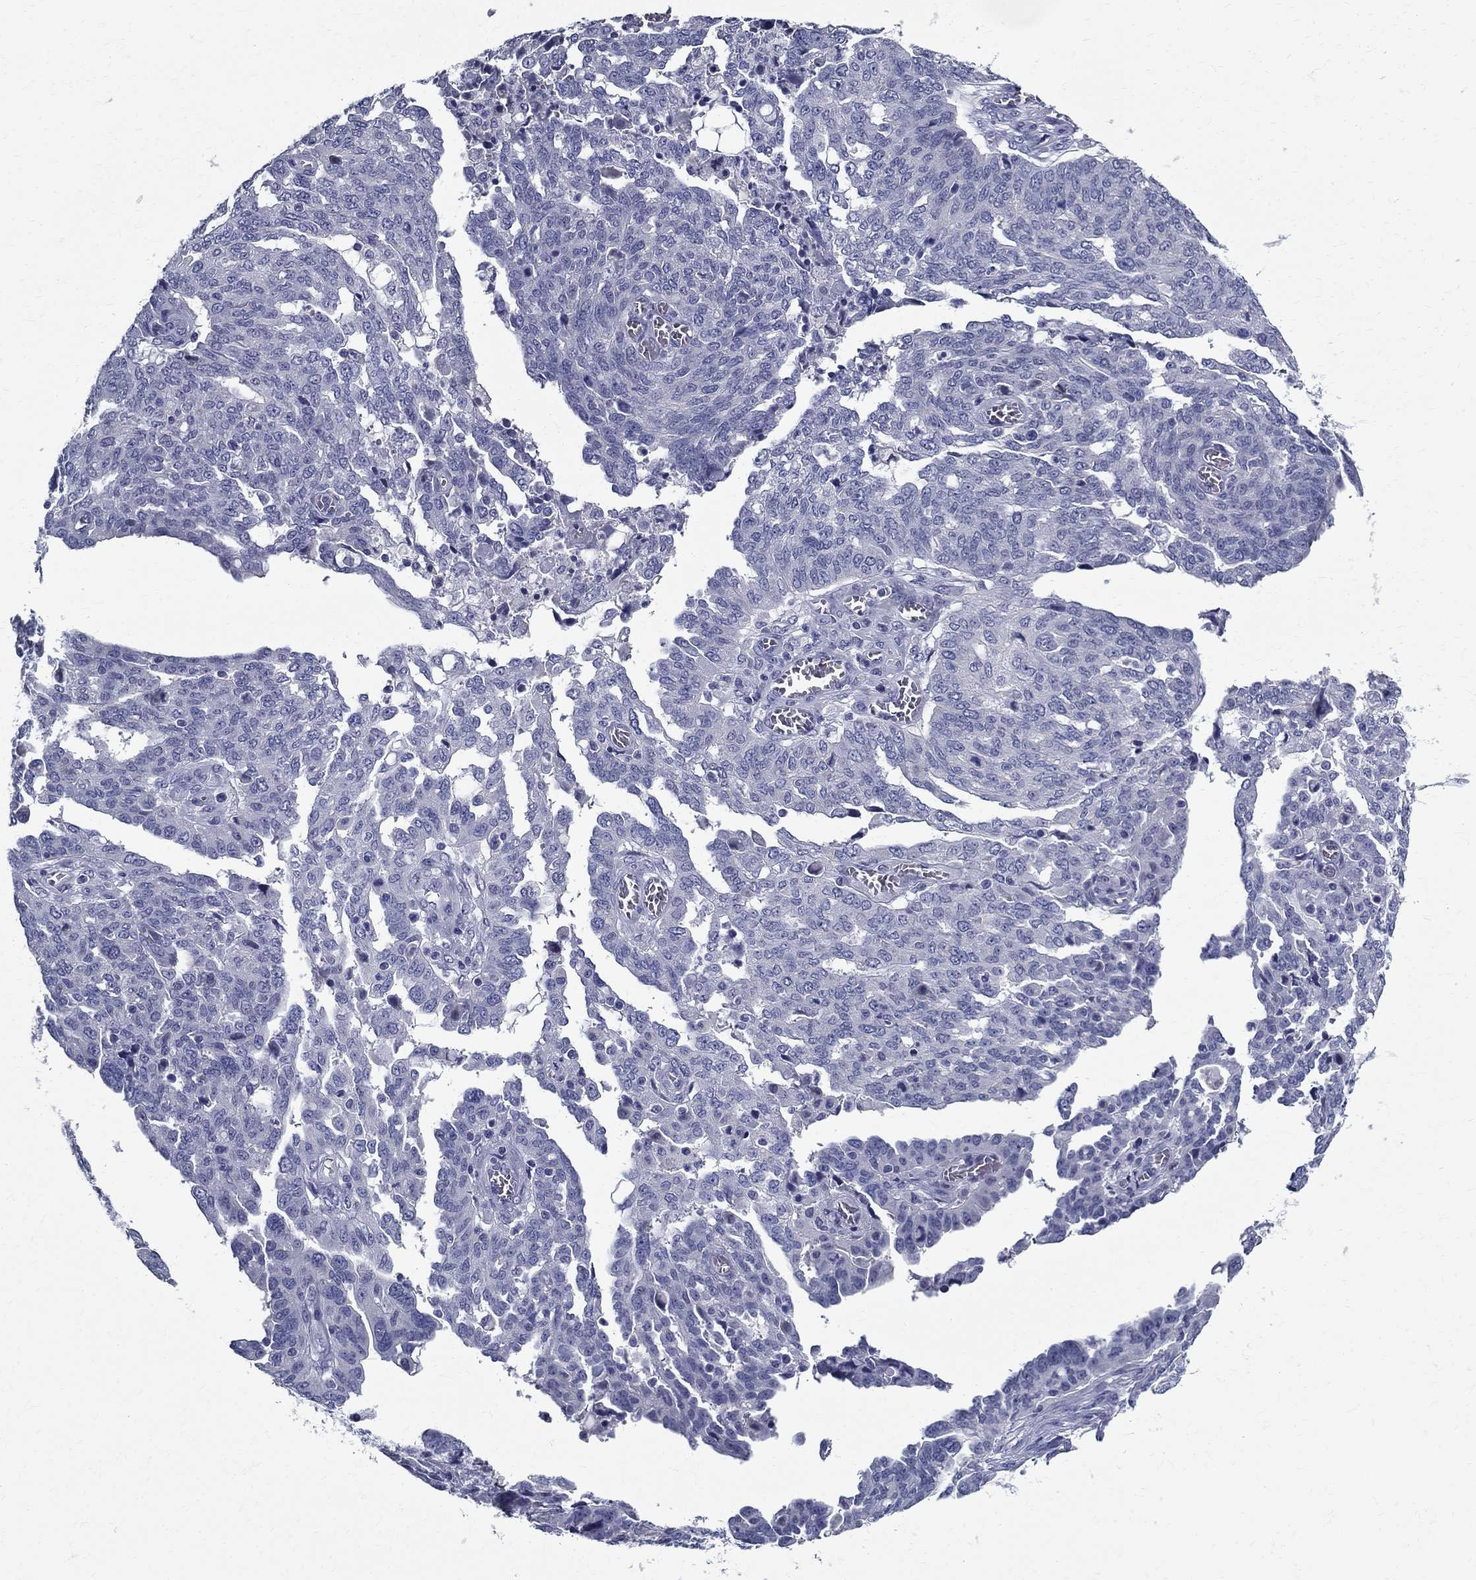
{"staining": {"intensity": "negative", "quantity": "none", "location": "none"}, "tissue": "ovarian cancer", "cell_type": "Tumor cells", "image_type": "cancer", "snomed": [{"axis": "morphology", "description": "Cystadenocarcinoma, serous, NOS"}, {"axis": "topography", "description": "Ovary"}], "caption": "Tumor cells show no significant staining in ovarian cancer. Nuclei are stained in blue.", "gene": "TGM4", "patient": {"sex": "female", "age": 67}}